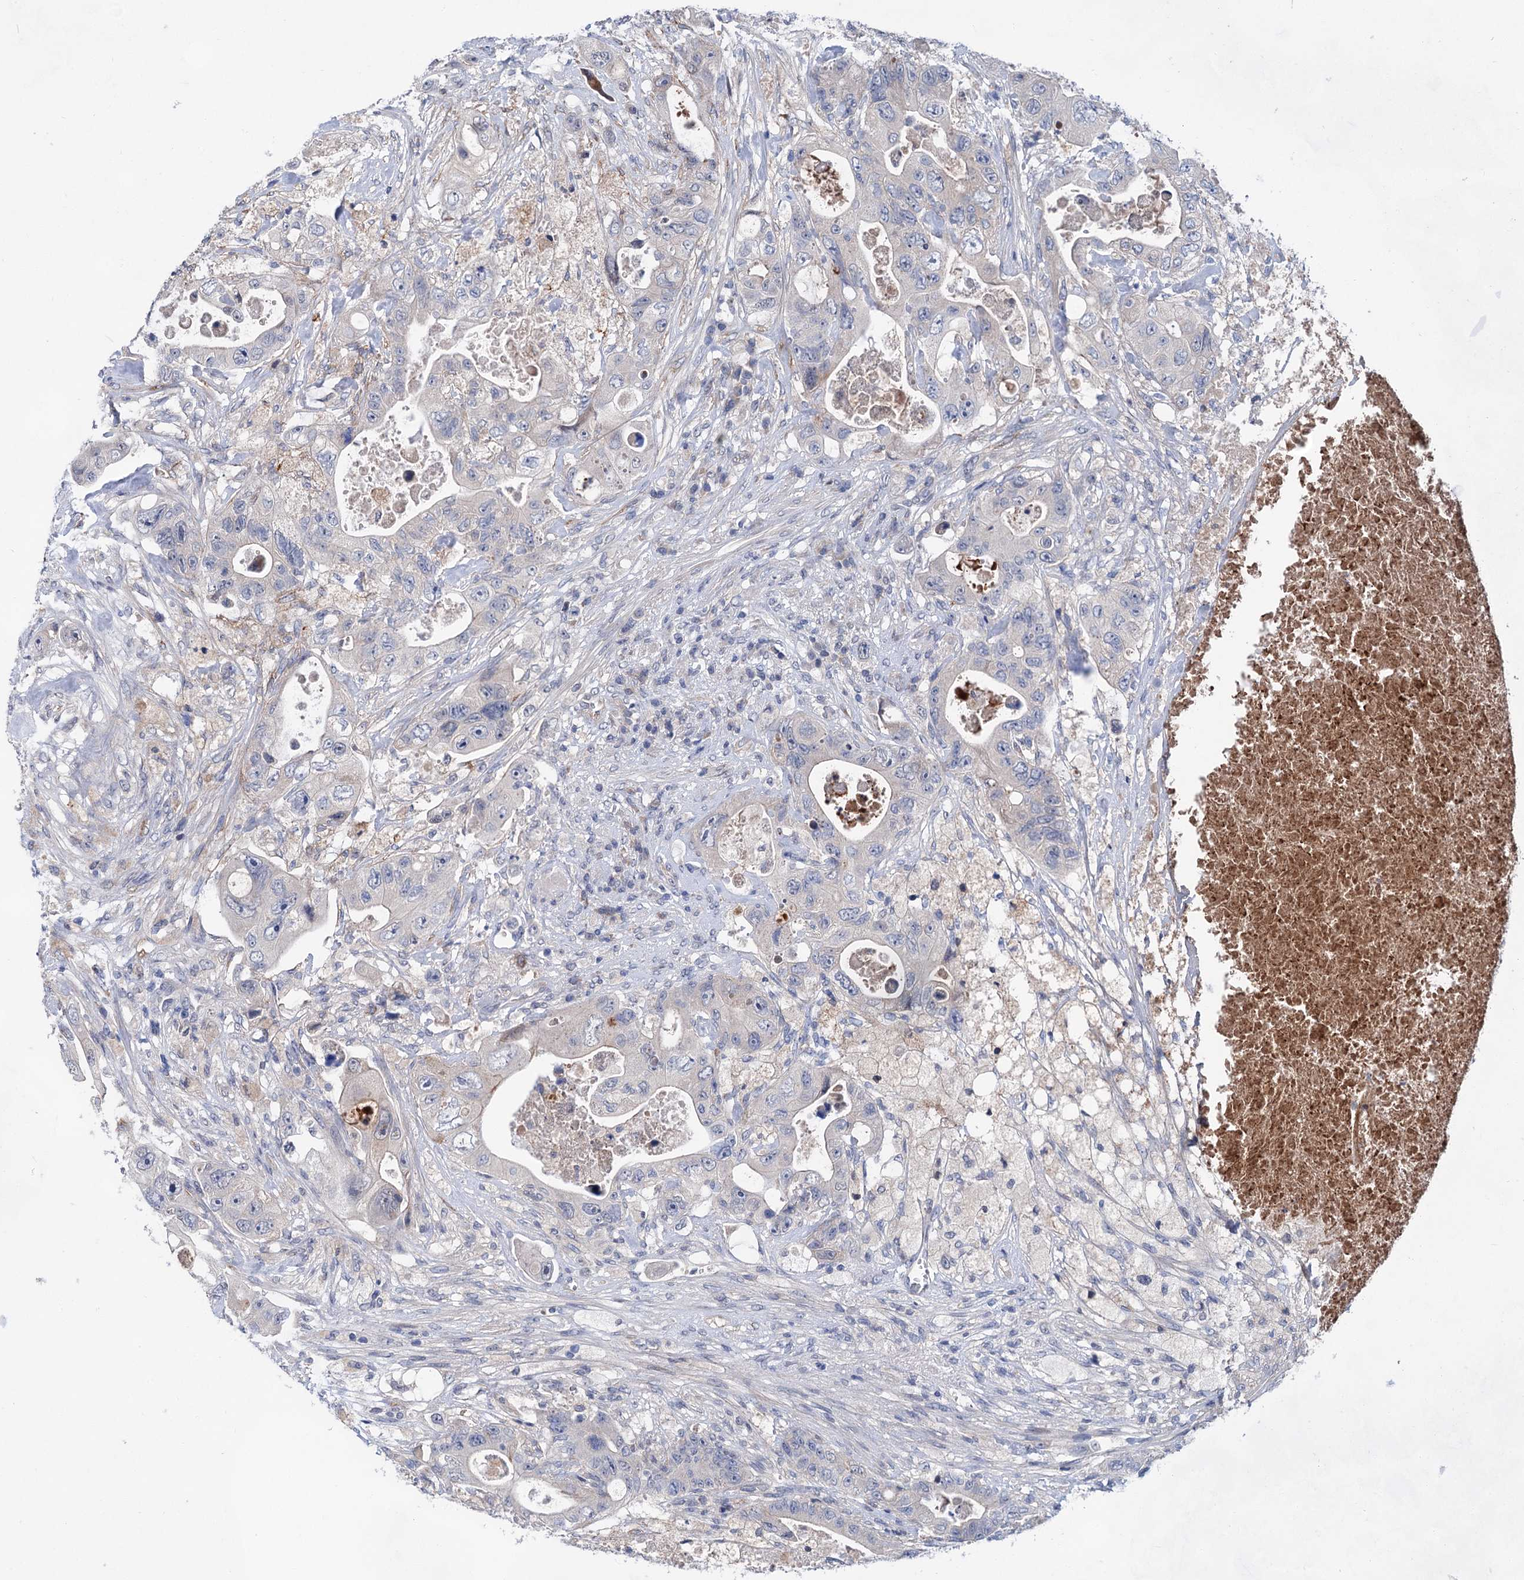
{"staining": {"intensity": "negative", "quantity": "none", "location": "none"}, "tissue": "colorectal cancer", "cell_type": "Tumor cells", "image_type": "cancer", "snomed": [{"axis": "morphology", "description": "Adenocarcinoma, NOS"}, {"axis": "topography", "description": "Colon"}], "caption": "Tumor cells are negative for protein expression in human colorectal cancer (adenocarcinoma). (DAB (3,3'-diaminobenzidine) immunohistochemistry, high magnification).", "gene": "MORN3", "patient": {"sex": "female", "age": 46}}